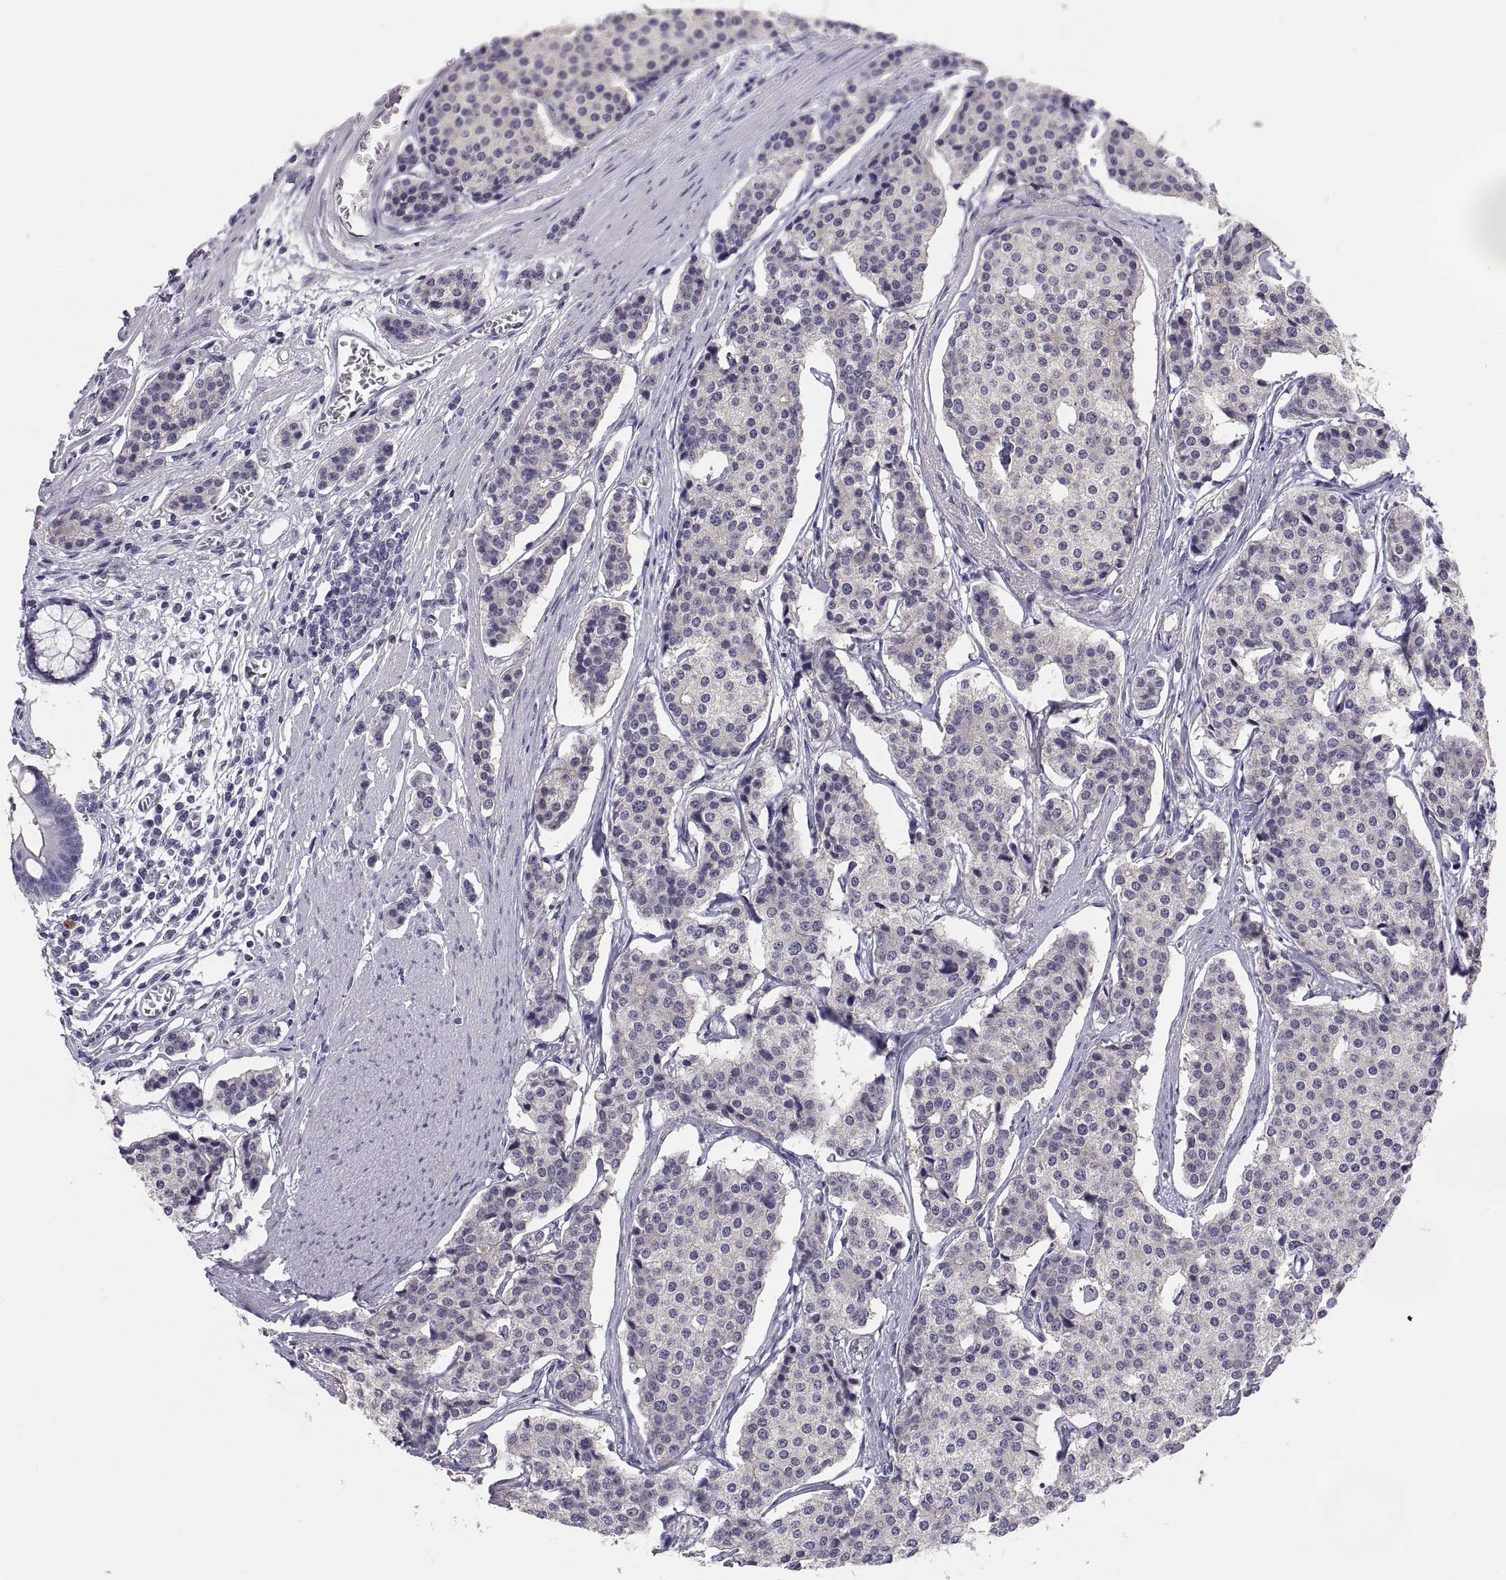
{"staining": {"intensity": "negative", "quantity": "none", "location": "none"}, "tissue": "carcinoid", "cell_type": "Tumor cells", "image_type": "cancer", "snomed": [{"axis": "morphology", "description": "Carcinoid, malignant, NOS"}, {"axis": "topography", "description": "Small intestine"}], "caption": "A photomicrograph of human malignant carcinoid is negative for staining in tumor cells.", "gene": "STRC", "patient": {"sex": "female", "age": 65}}